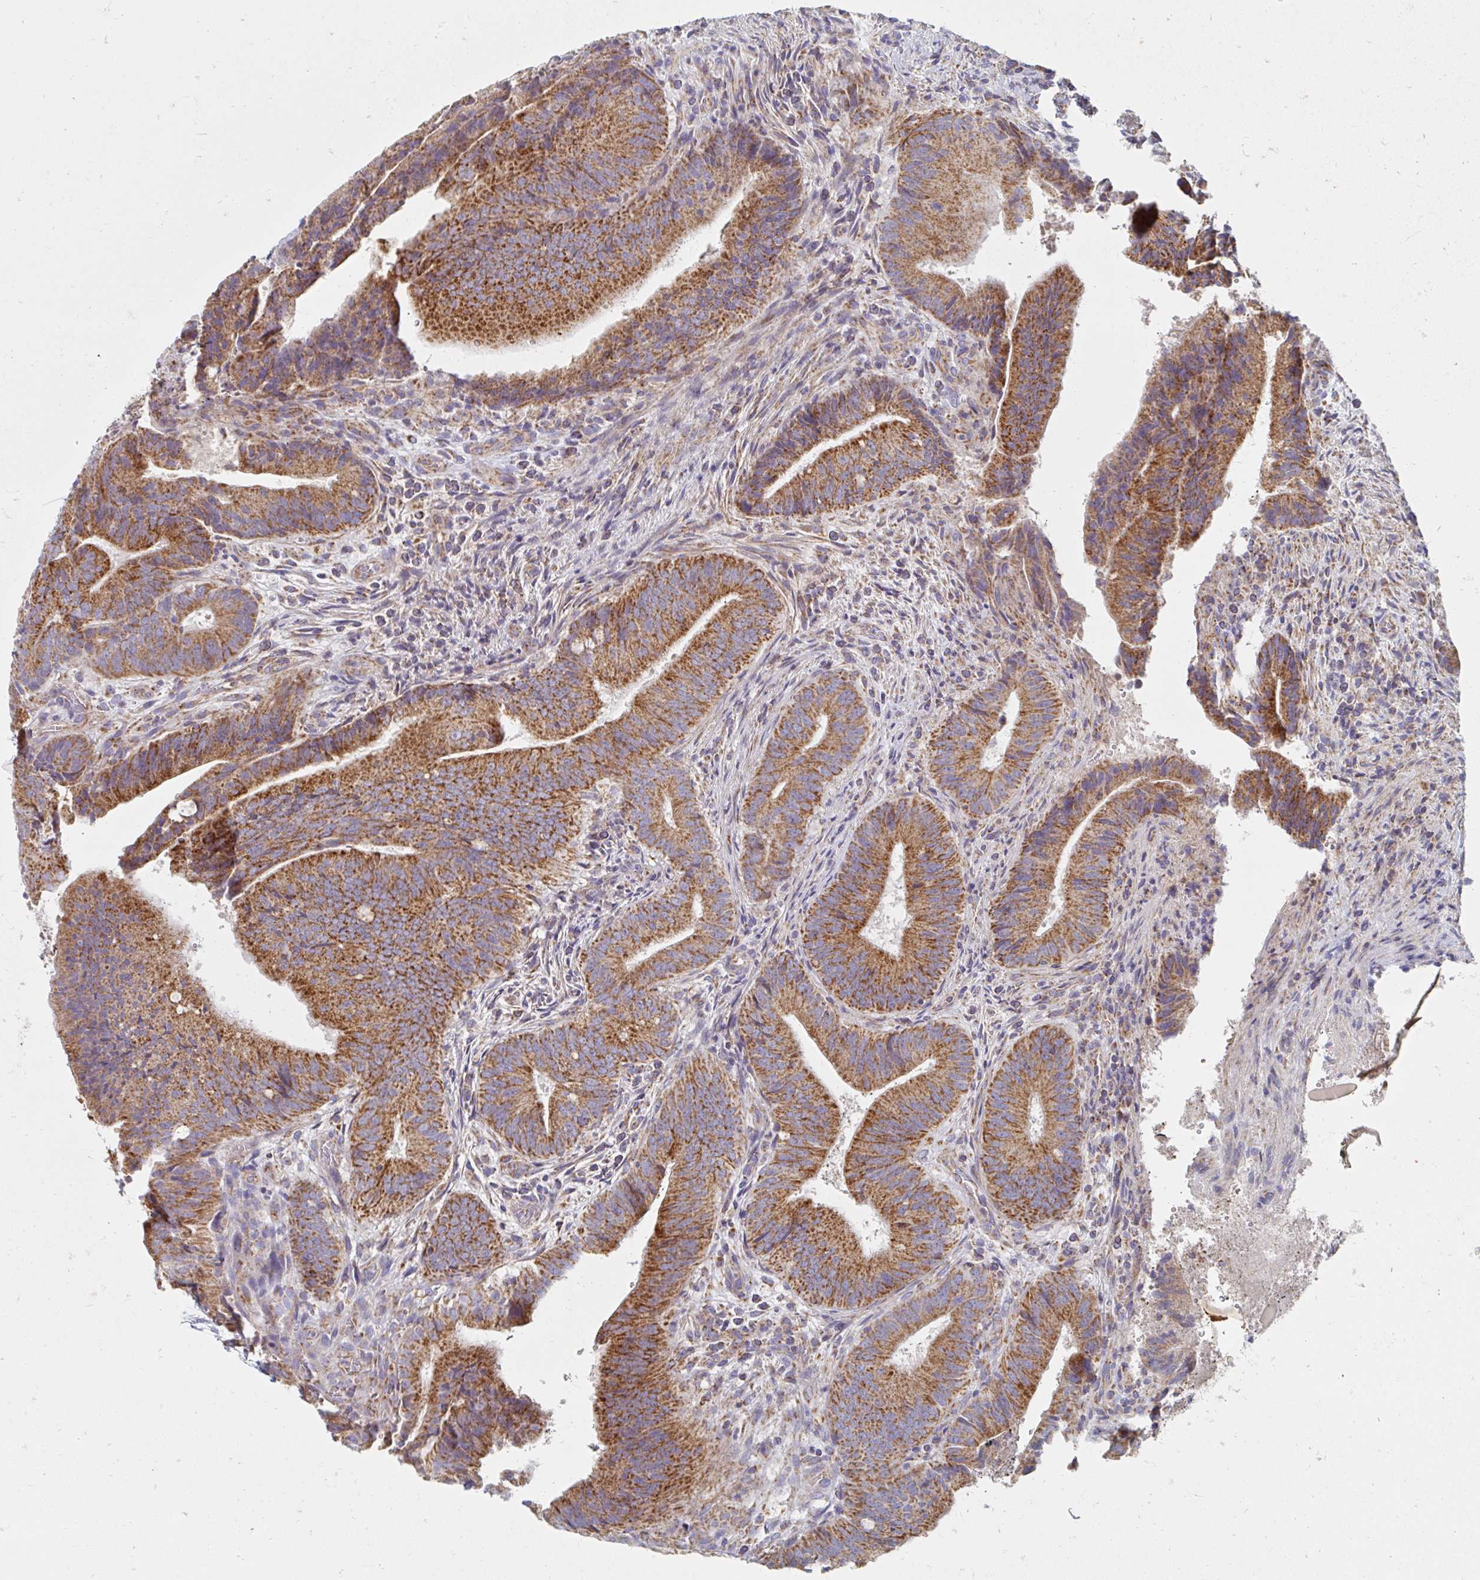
{"staining": {"intensity": "strong", "quantity": ">75%", "location": "cytoplasmic/membranous"}, "tissue": "colorectal cancer", "cell_type": "Tumor cells", "image_type": "cancer", "snomed": [{"axis": "morphology", "description": "Adenocarcinoma, NOS"}, {"axis": "topography", "description": "Colon"}], "caption": "Immunohistochemistry (IHC) photomicrograph of human colorectal cancer (adenocarcinoma) stained for a protein (brown), which reveals high levels of strong cytoplasmic/membranous positivity in about >75% of tumor cells.", "gene": "MAVS", "patient": {"sex": "female", "age": 43}}